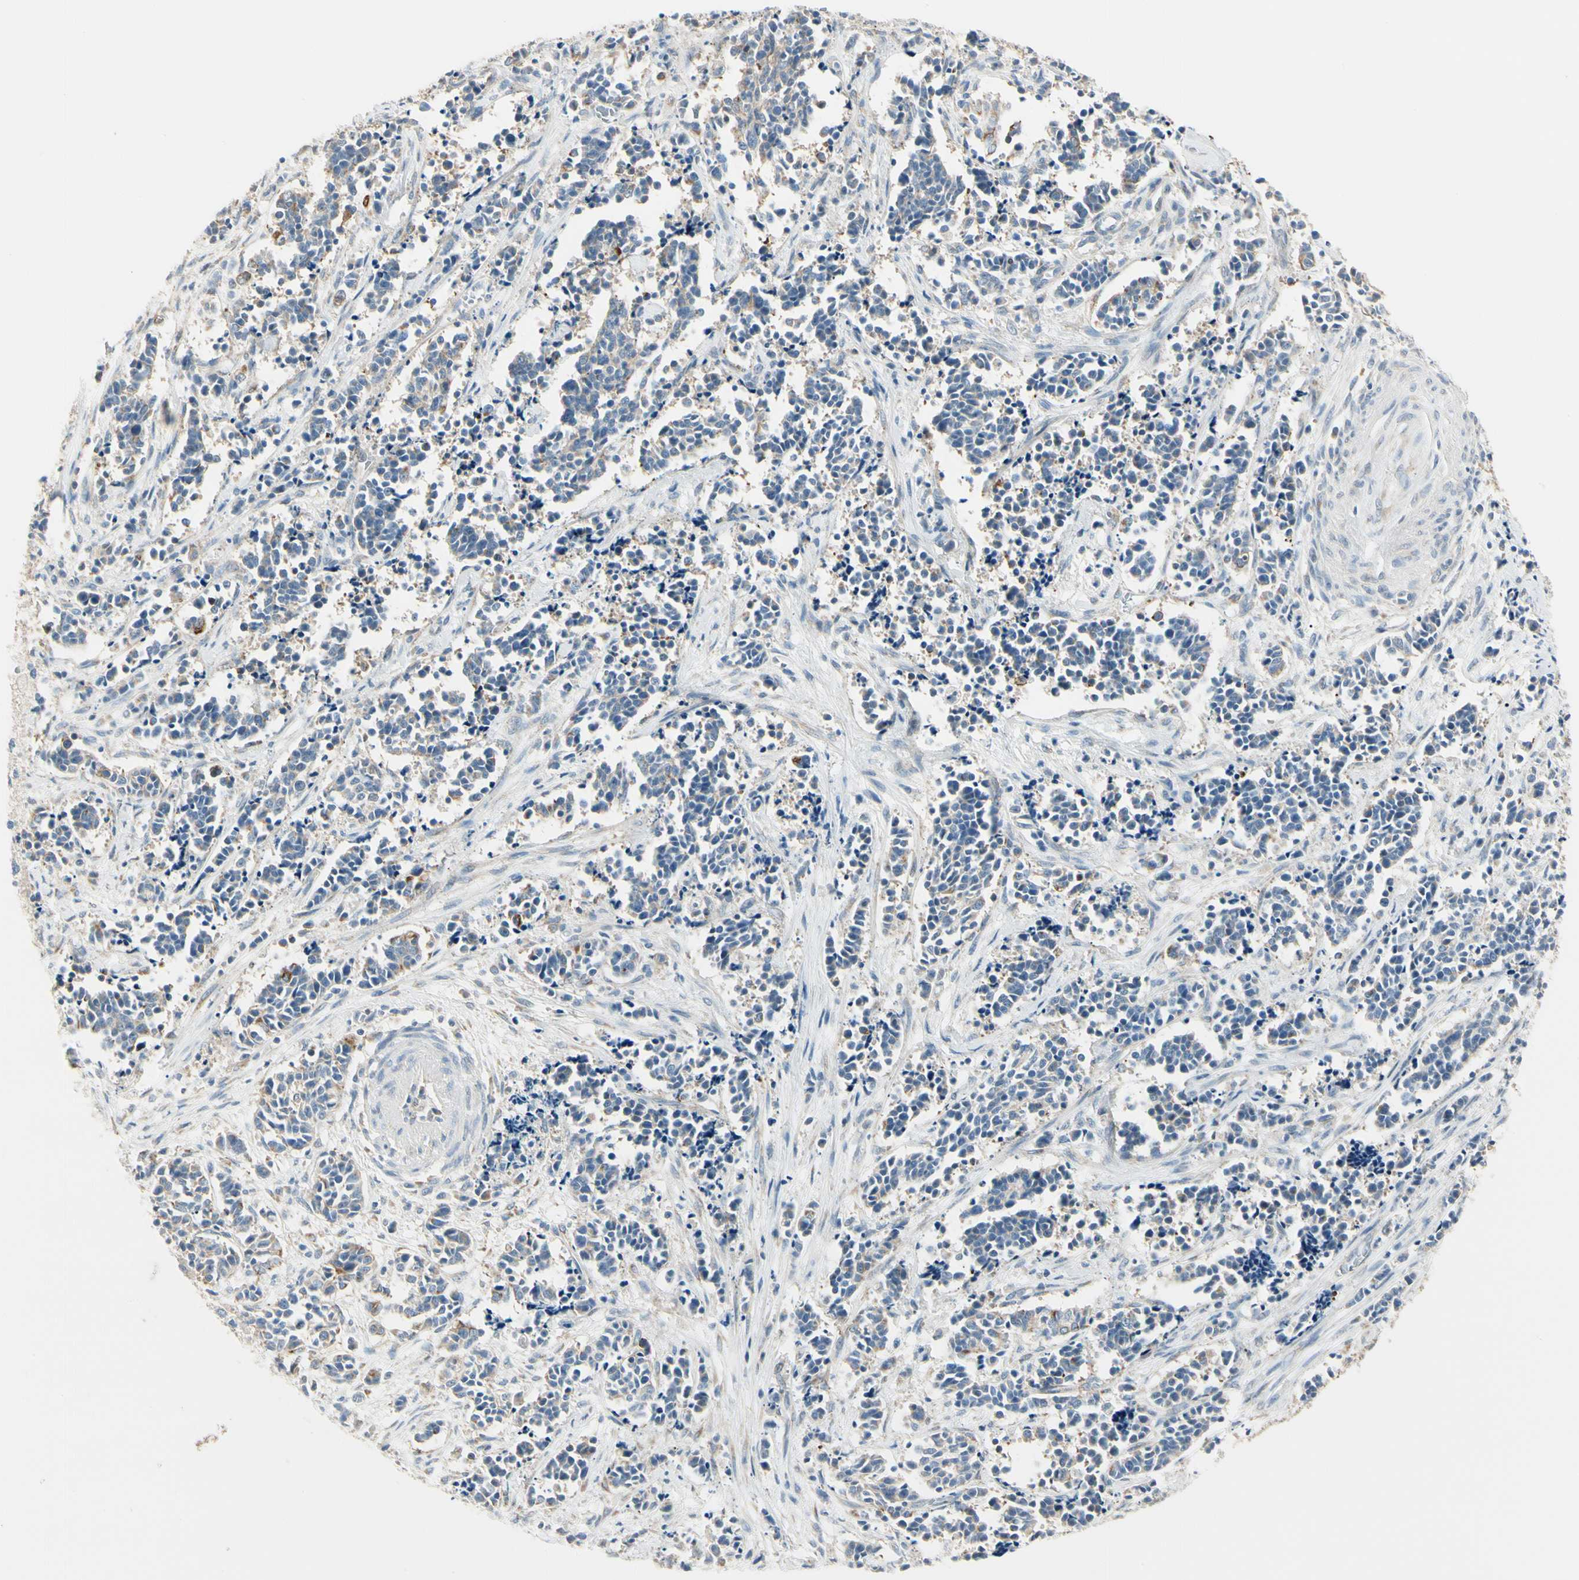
{"staining": {"intensity": "weak", "quantity": "25%-75%", "location": "cytoplasmic/membranous"}, "tissue": "cervical cancer", "cell_type": "Tumor cells", "image_type": "cancer", "snomed": [{"axis": "morphology", "description": "Squamous cell carcinoma, NOS"}, {"axis": "topography", "description": "Cervix"}], "caption": "Weak cytoplasmic/membranous positivity is present in approximately 25%-75% of tumor cells in cervical cancer (squamous cell carcinoma).", "gene": "DUSP12", "patient": {"sex": "female", "age": 35}}